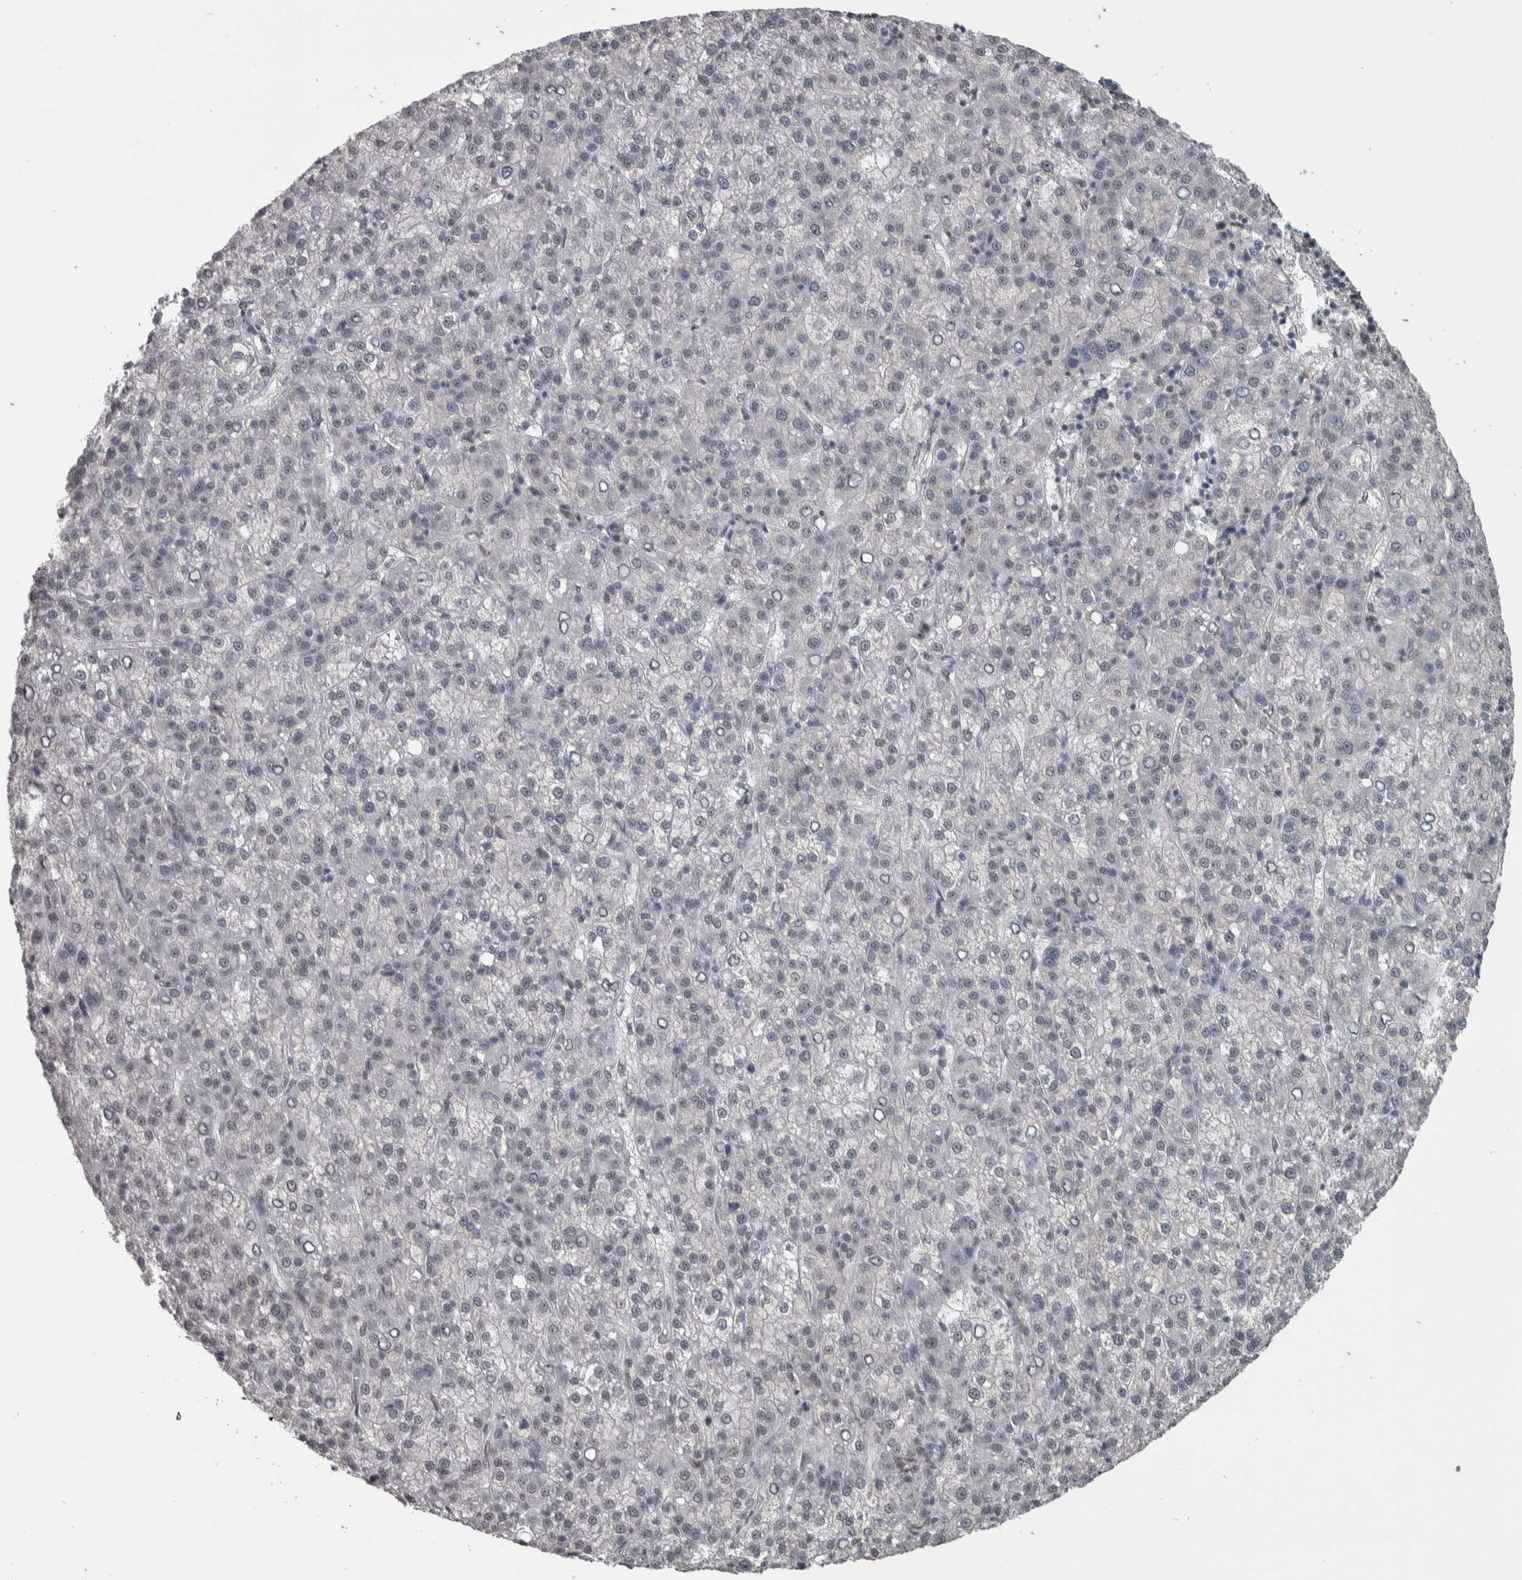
{"staining": {"intensity": "negative", "quantity": "none", "location": "none"}, "tissue": "liver cancer", "cell_type": "Tumor cells", "image_type": "cancer", "snomed": [{"axis": "morphology", "description": "Carcinoma, Hepatocellular, NOS"}, {"axis": "topography", "description": "Liver"}], "caption": "Tumor cells are negative for protein expression in human liver hepatocellular carcinoma.", "gene": "DDX42", "patient": {"sex": "female", "age": 58}}